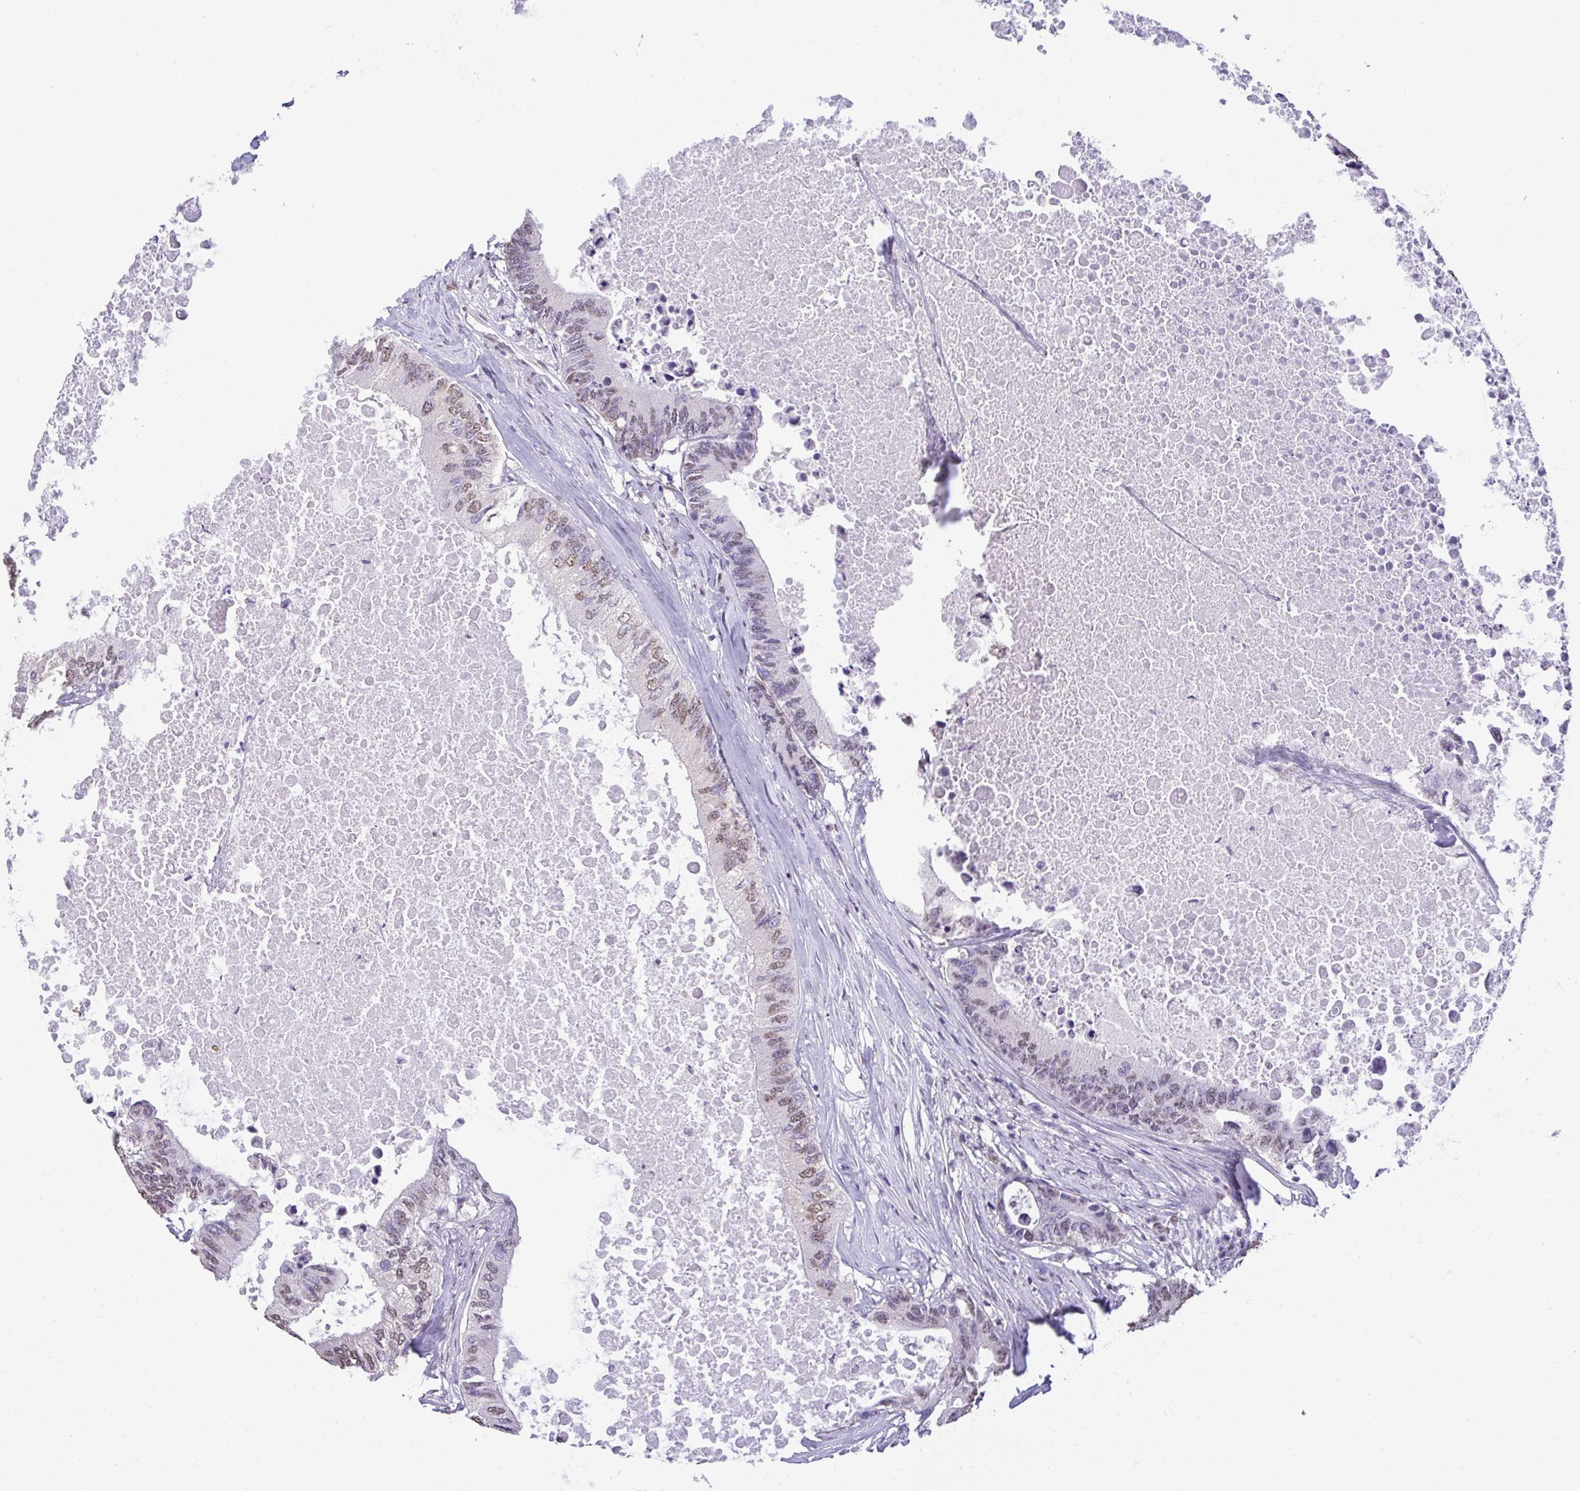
{"staining": {"intensity": "weak", "quantity": "25%-75%", "location": "nuclear"}, "tissue": "colorectal cancer", "cell_type": "Tumor cells", "image_type": "cancer", "snomed": [{"axis": "morphology", "description": "Adenocarcinoma, NOS"}, {"axis": "topography", "description": "Colon"}], "caption": "Adenocarcinoma (colorectal) was stained to show a protein in brown. There is low levels of weak nuclear staining in about 25%-75% of tumor cells.", "gene": "SEMA6B", "patient": {"sex": "male", "age": 71}}